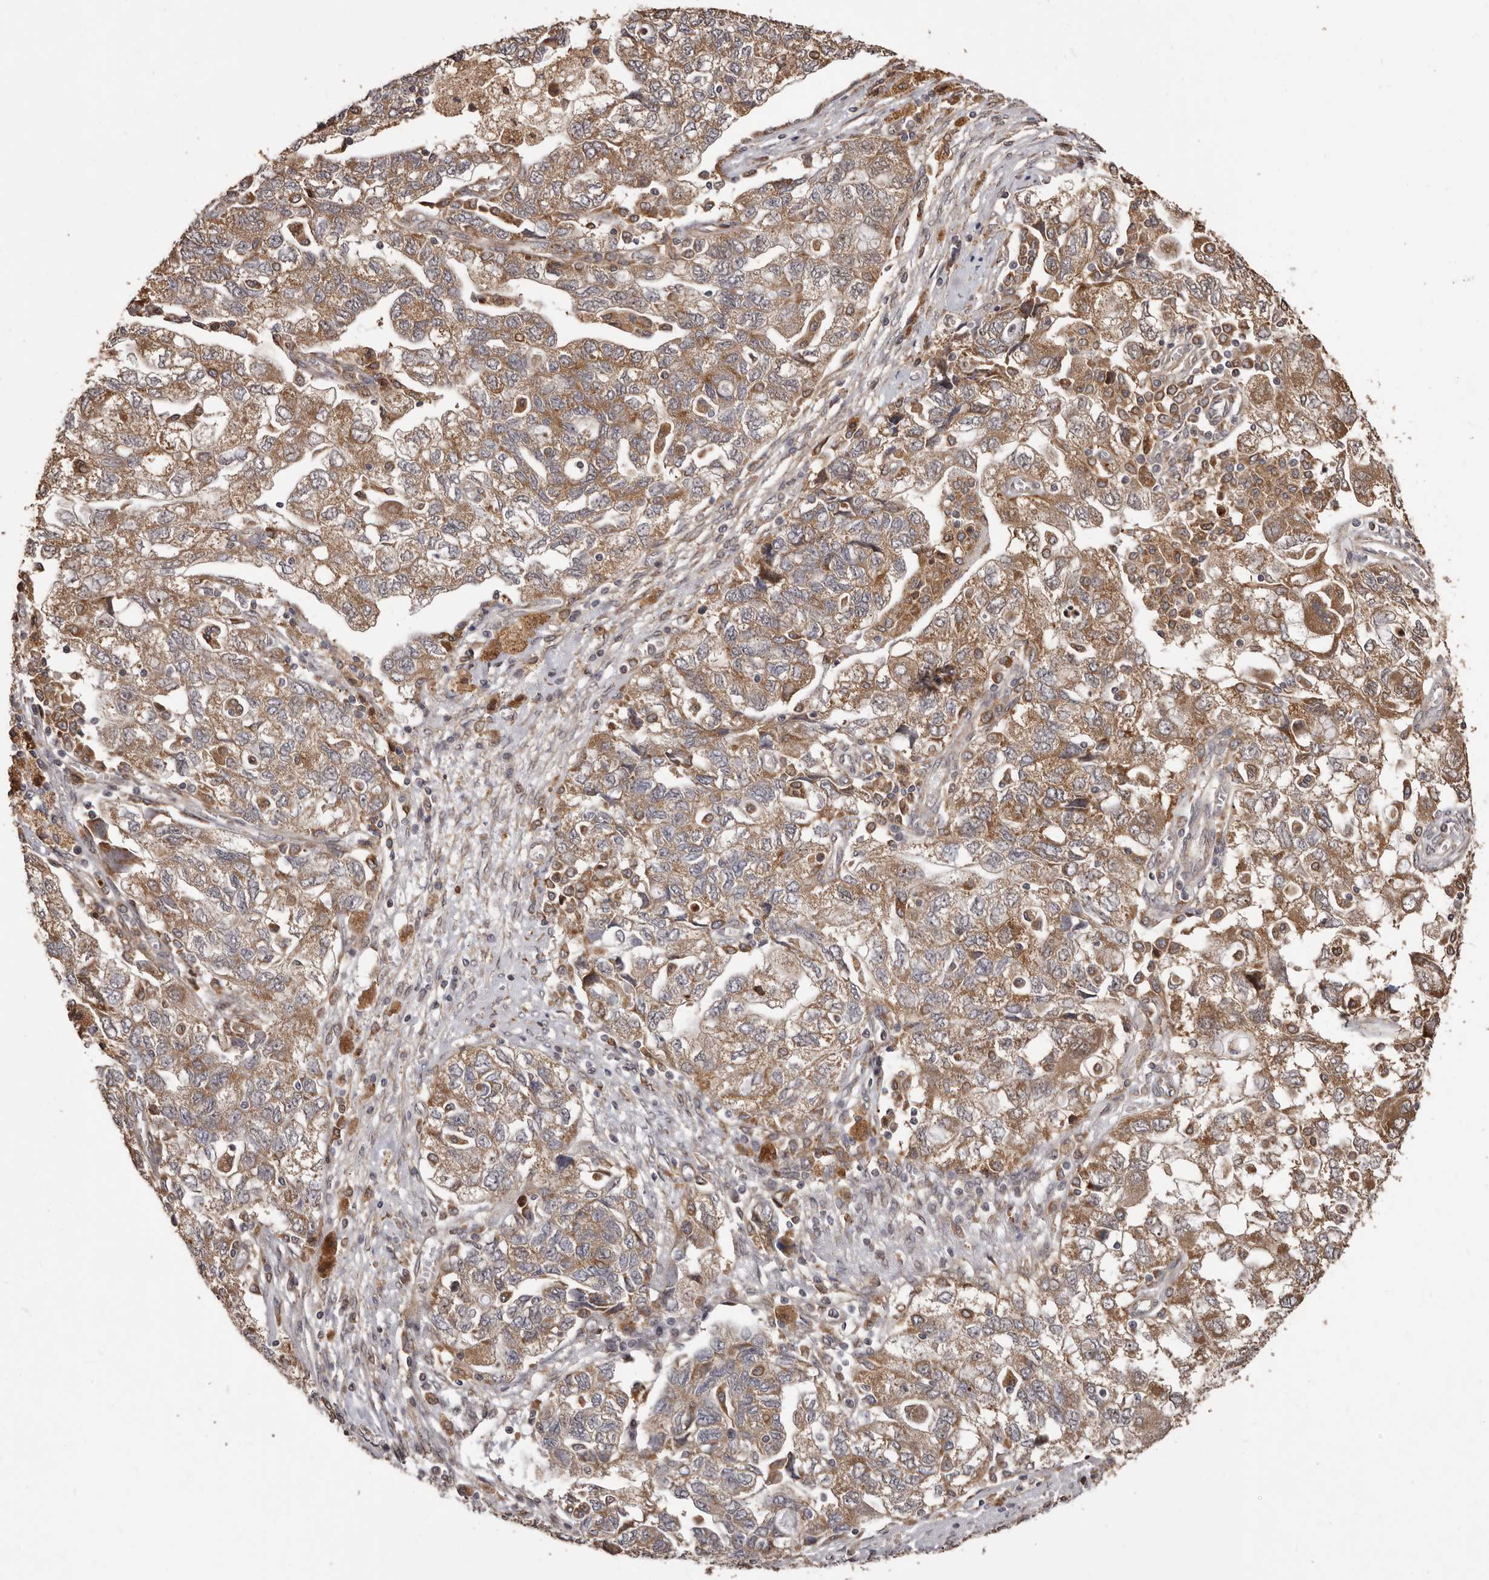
{"staining": {"intensity": "moderate", "quantity": ">75%", "location": "cytoplasmic/membranous"}, "tissue": "ovarian cancer", "cell_type": "Tumor cells", "image_type": "cancer", "snomed": [{"axis": "morphology", "description": "Carcinoma, NOS"}, {"axis": "morphology", "description": "Cystadenocarcinoma, serous, NOS"}, {"axis": "topography", "description": "Ovary"}], "caption": "Immunohistochemical staining of human ovarian cancer (carcinoma) displays medium levels of moderate cytoplasmic/membranous protein positivity in approximately >75% of tumor cells. The staining was performed using DAB to visualize the protein expression in brown, while the nuclei were stained in blue with hematoxylin (Magnification: 20x).", "gene": "ZCCHC7", "patient": {"sex": "female", "age": 69}}